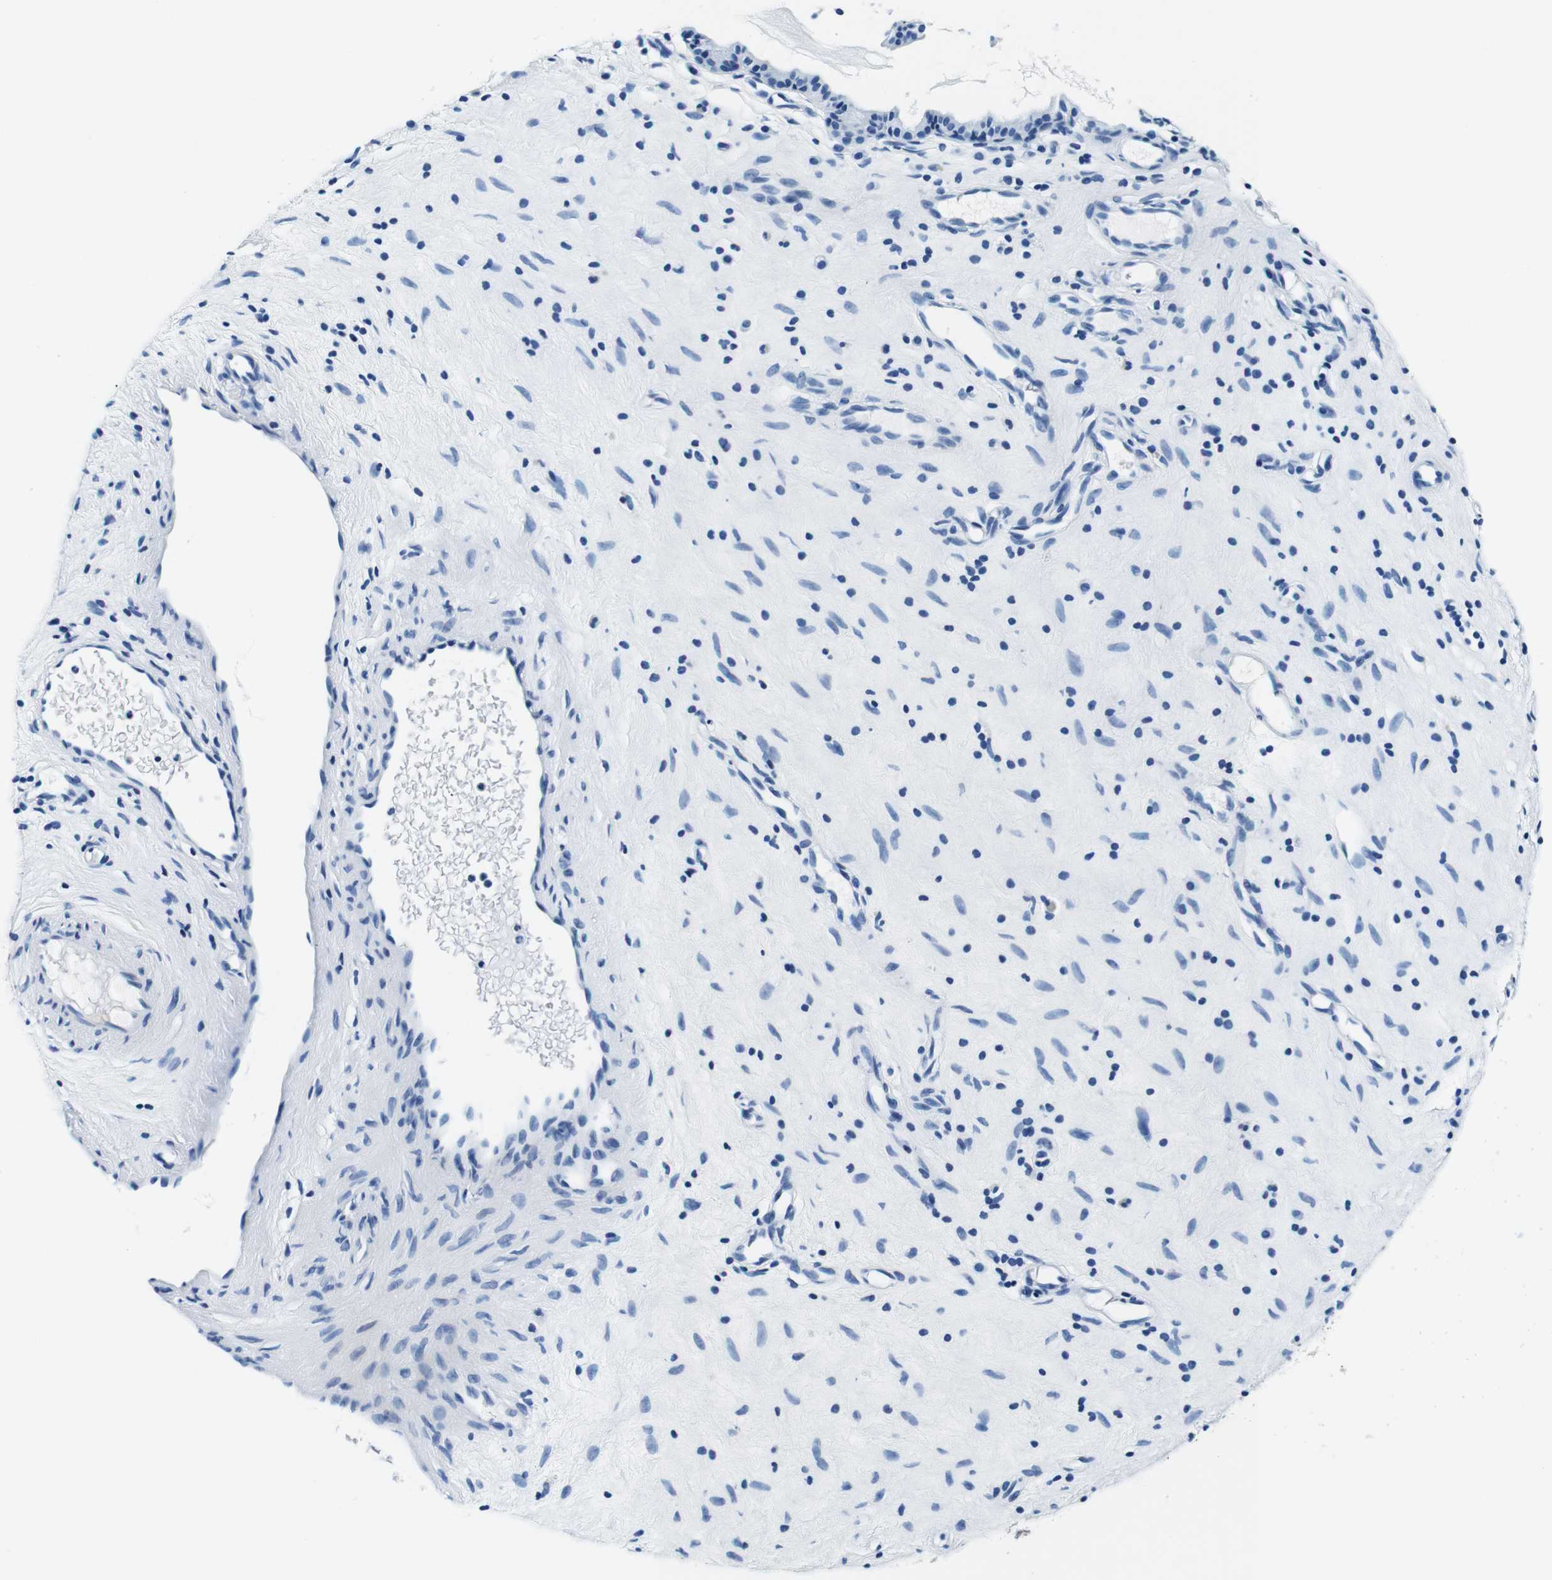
{"staining": {"intensity": "negative", "quantity": "none", "location": "none"}, "tissue": "nasopharynx", "cell_type": "Respiratory epithelial cells", "image_type": "normal", "snomed": [{"axis": "morphology", "description": "Normal tissue, NOS"}, {"axis": "topography", "description": "Nasopharynx"}], "caption": "Image shows no protein staining in respiratory epithelial cells of benign nasopharynx.", "gene": "ELANE", "patient": {"sex": "female", "age": 78}}